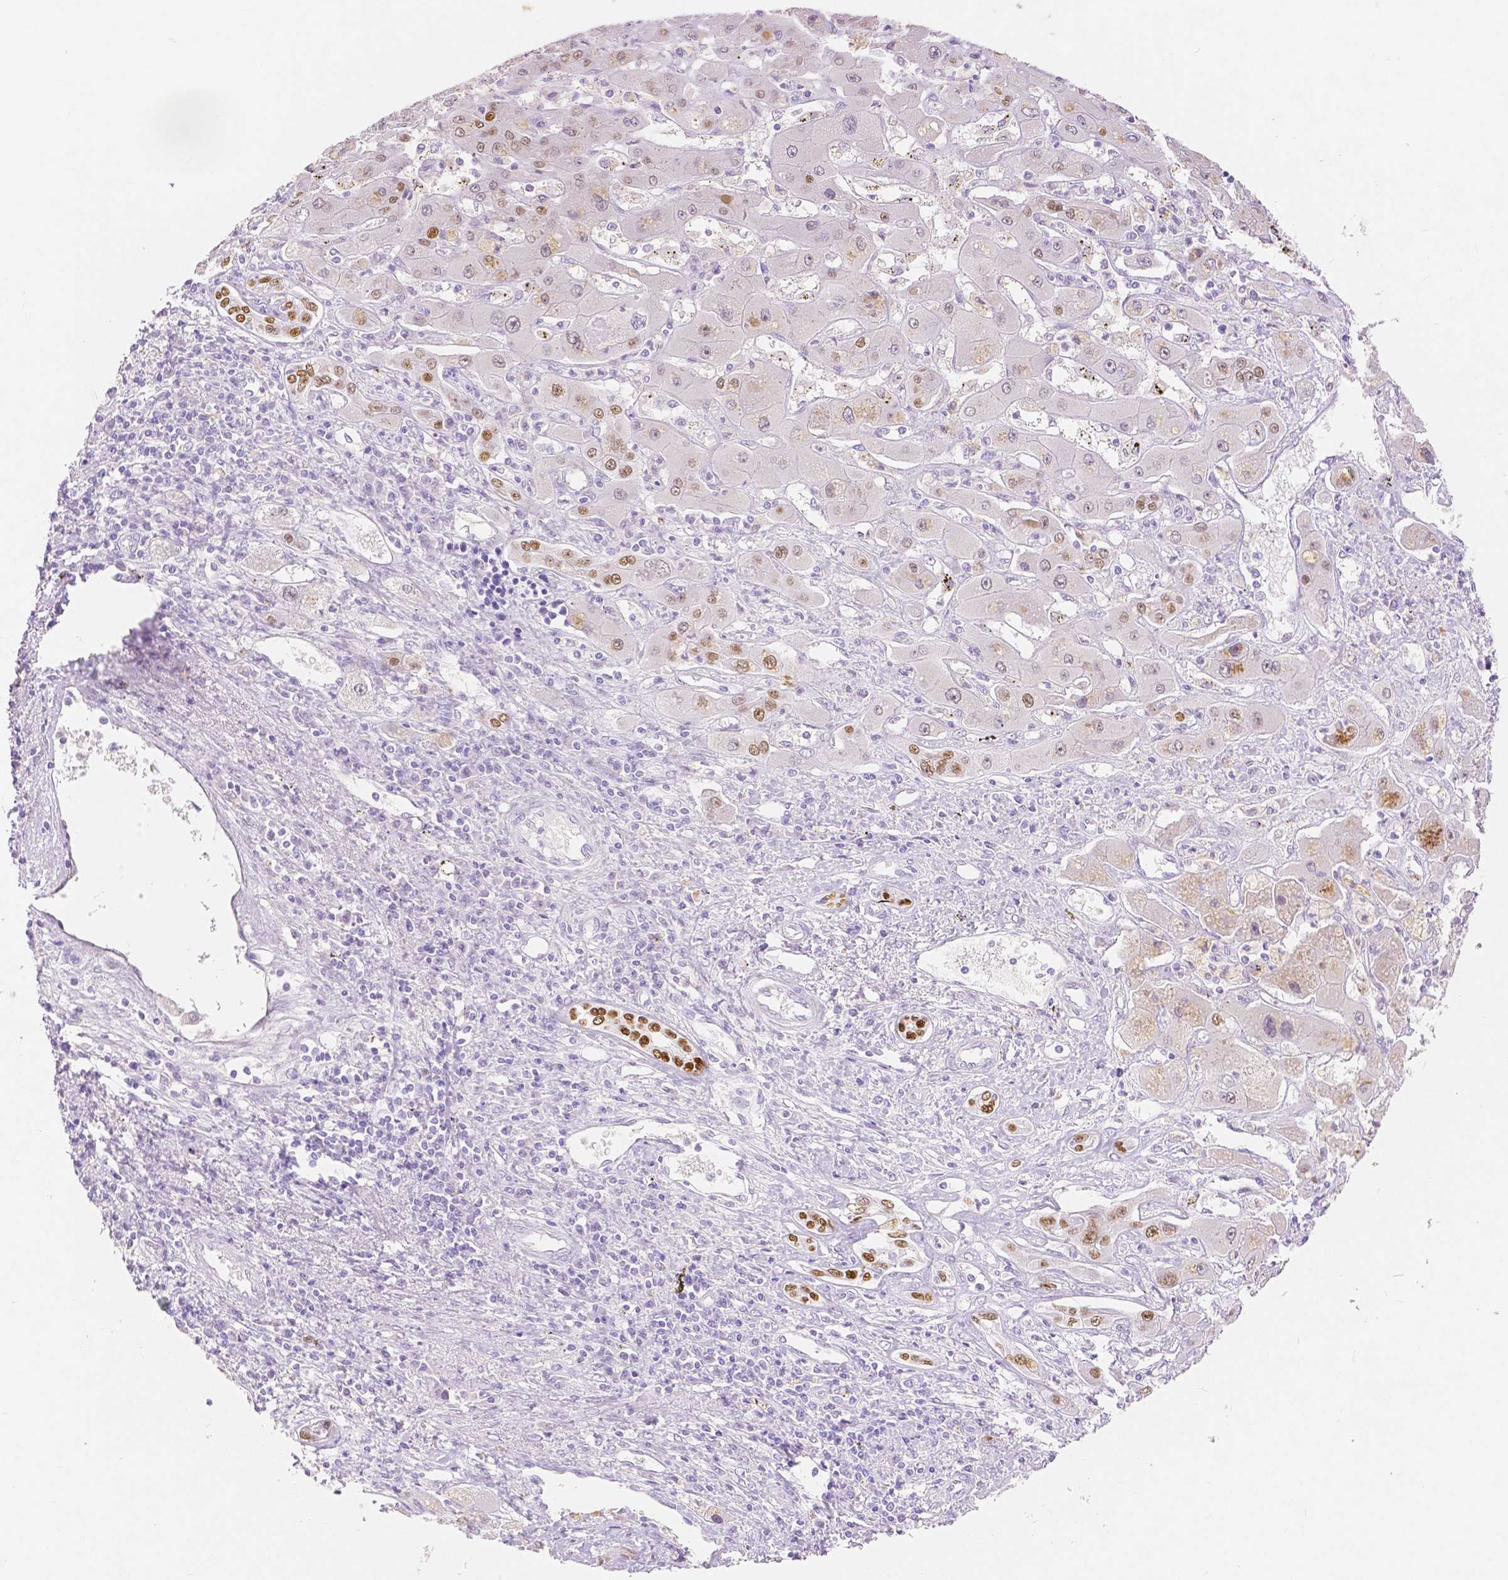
{"staining": {"intensity": "moderate", "quantity": ">75%", "location": "nuclear"}, "tissue": "liver cancer", "cell_type": "Tumor cells", "image_type": "cancer", "snomed": [{"axis": "morphology", "description": "Cholangiocarcinoma"}, {"axis": "topography", "description": "Liver"}], "caption": "IHC photomicrograph of liver cholangiocarcinoma stained for a protein (brown), which displays medium levels of moderate nuclear staining in about >75% of tumor cells.", "gene": "HNF1B", "patient": {"sex": "male", "age": 67}}